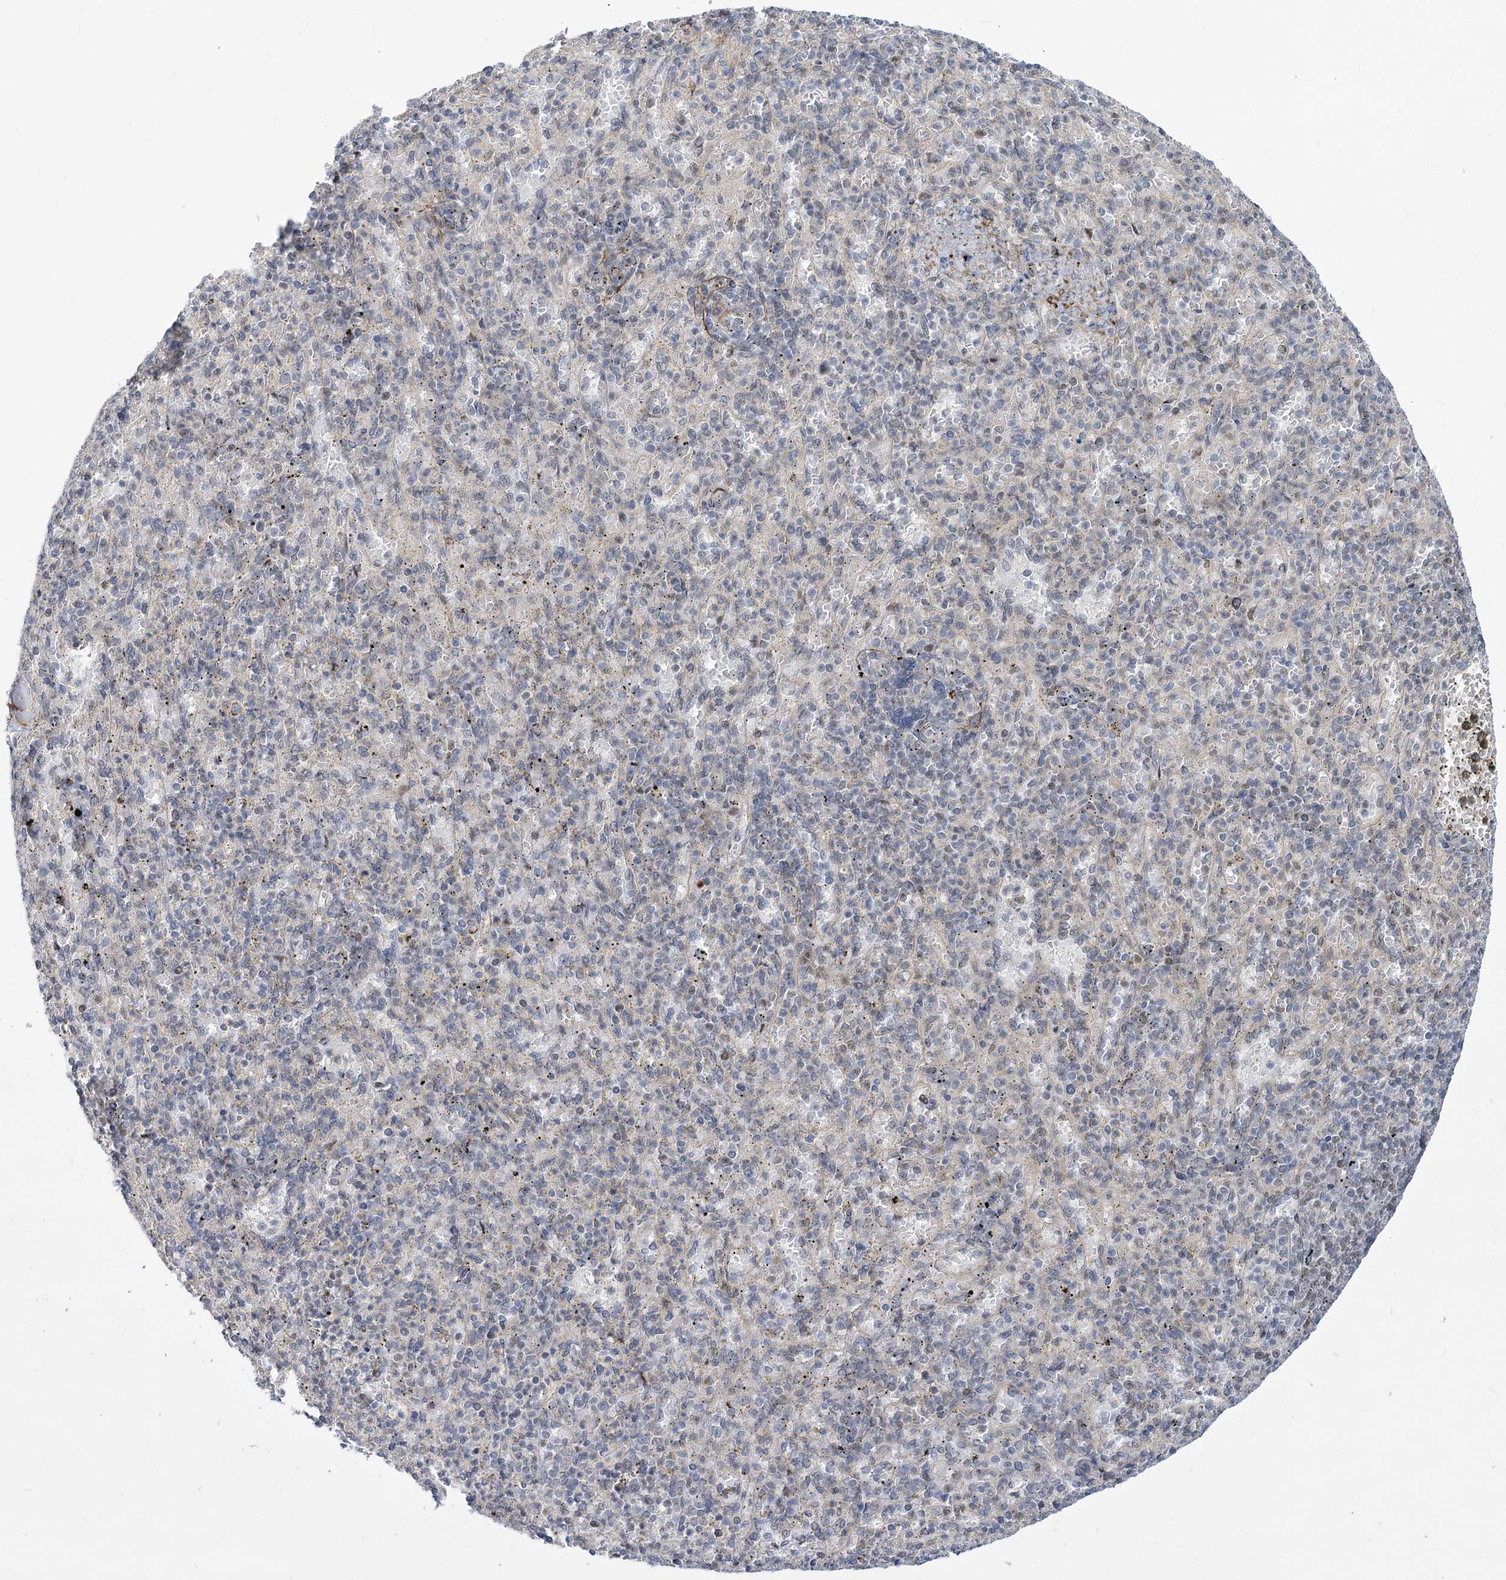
{"staining": {"intensity": "moderate", "quantity": "<25%", "location": "nuclear"}, "tissue": "spleen", "cell_type": "Cells in red pulp", "image_type": "normal", "snomed": [{"axis": "morphology", "description": "Normal tissue, NOS"}, {"axis": "topography", "description": "Spleen"}], "caption": "DAB (3,3'-diaminobenzidine) immunohistochemical staining of unremarkable human spleen reveals moderate nuclear protein positivity in about <25% of cells in red pulp.", "gene": "ARSI", "patient": {"sex": "female", "age": 74}}